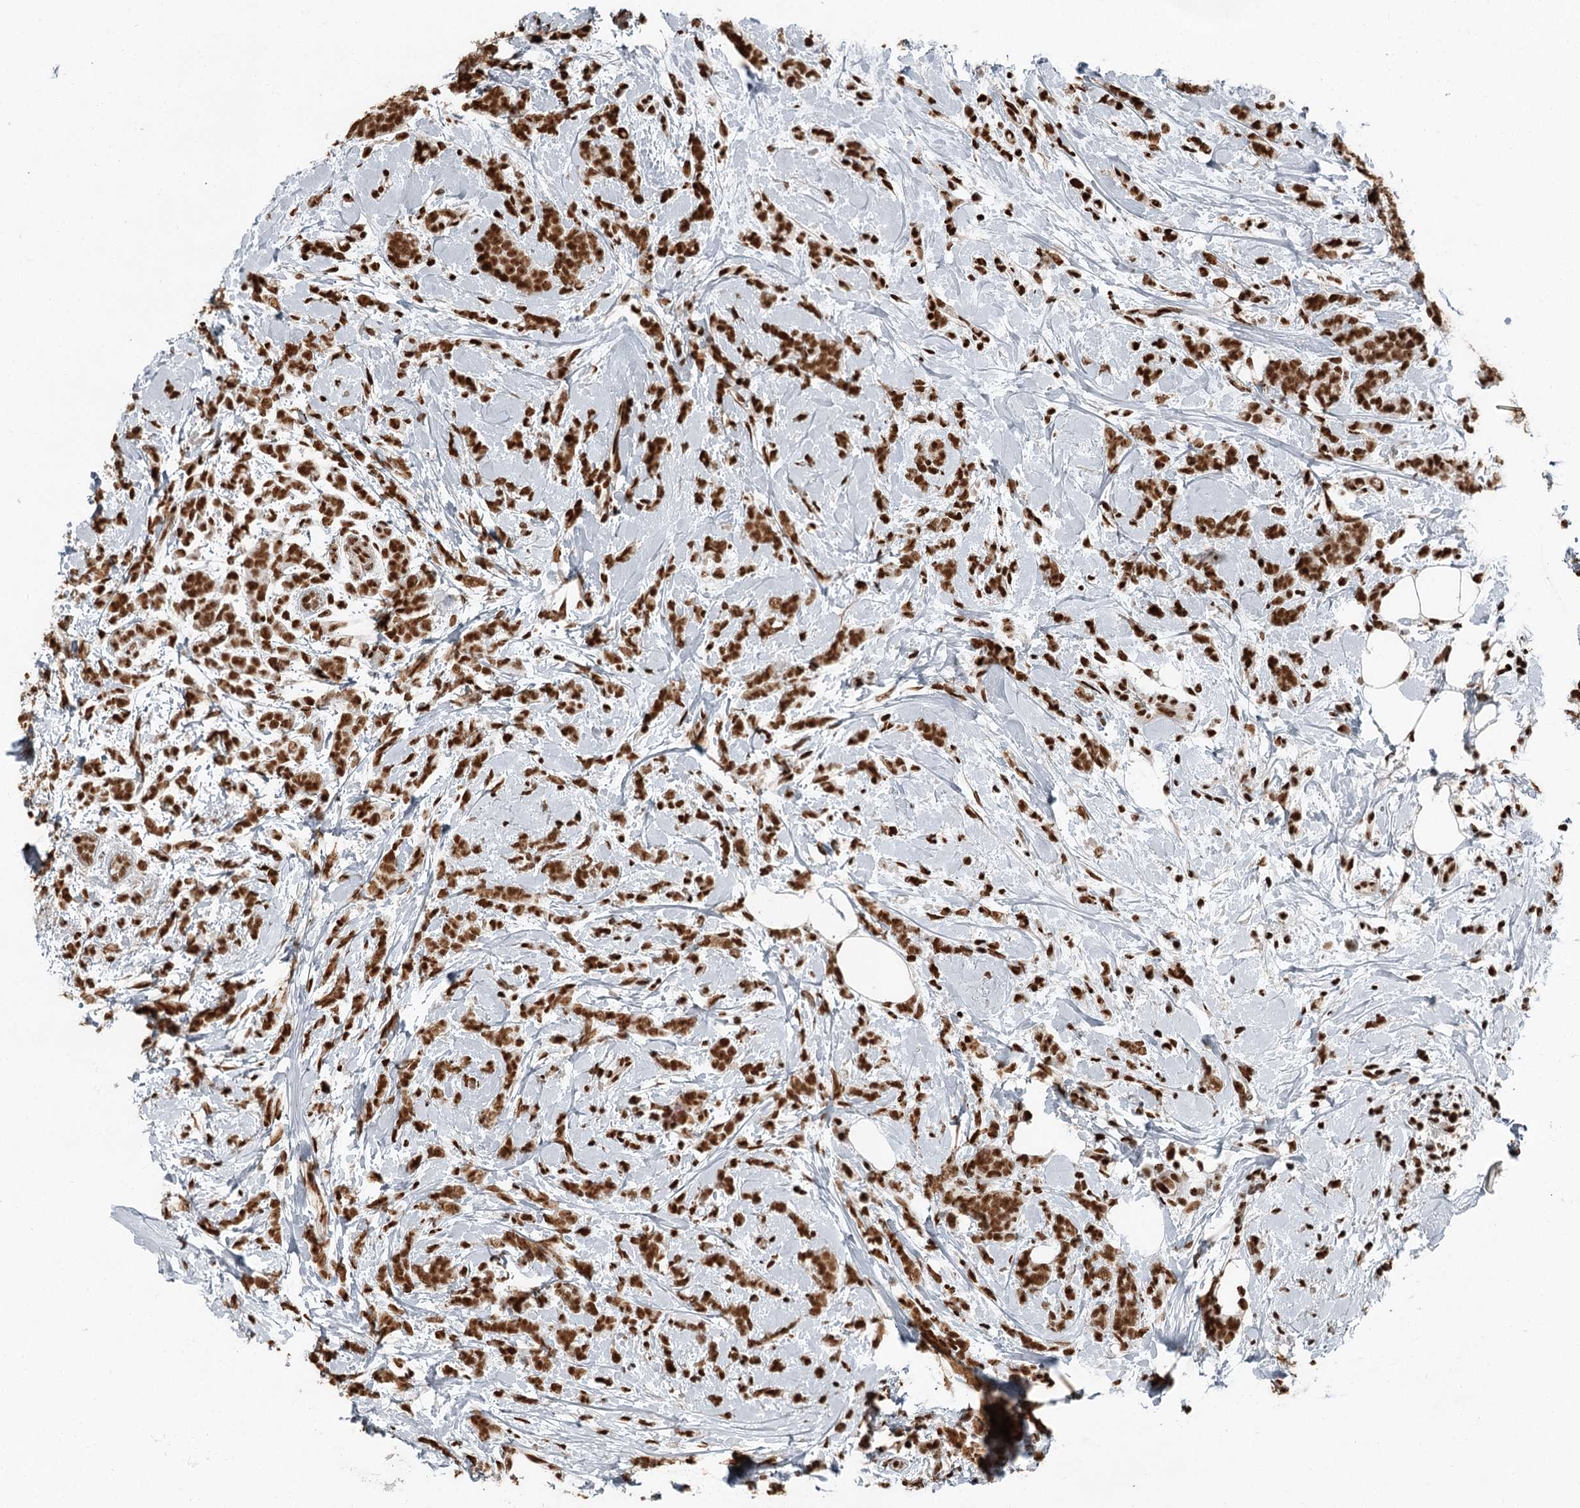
{"staining": {"intensity": "strong", "quantity": ">75%", "location": "nuclear"}, "tissue": "breast cancer", "cell_type": "Tumor cells", "image_type": "cancer", "snomed": [{"axis": "morphology", "description": "Lobular carcinoma"}, {"axis": "topography", "description": "Breast"}], "caption": "This micrograph shows immunohistochemistry (IHC) staining of breast lobular carcinoma, with high strong nuclear staining in about >75% of tumor cells.", "gene": "RBBP7", "patient": {"sex": "female", "age": 58}}